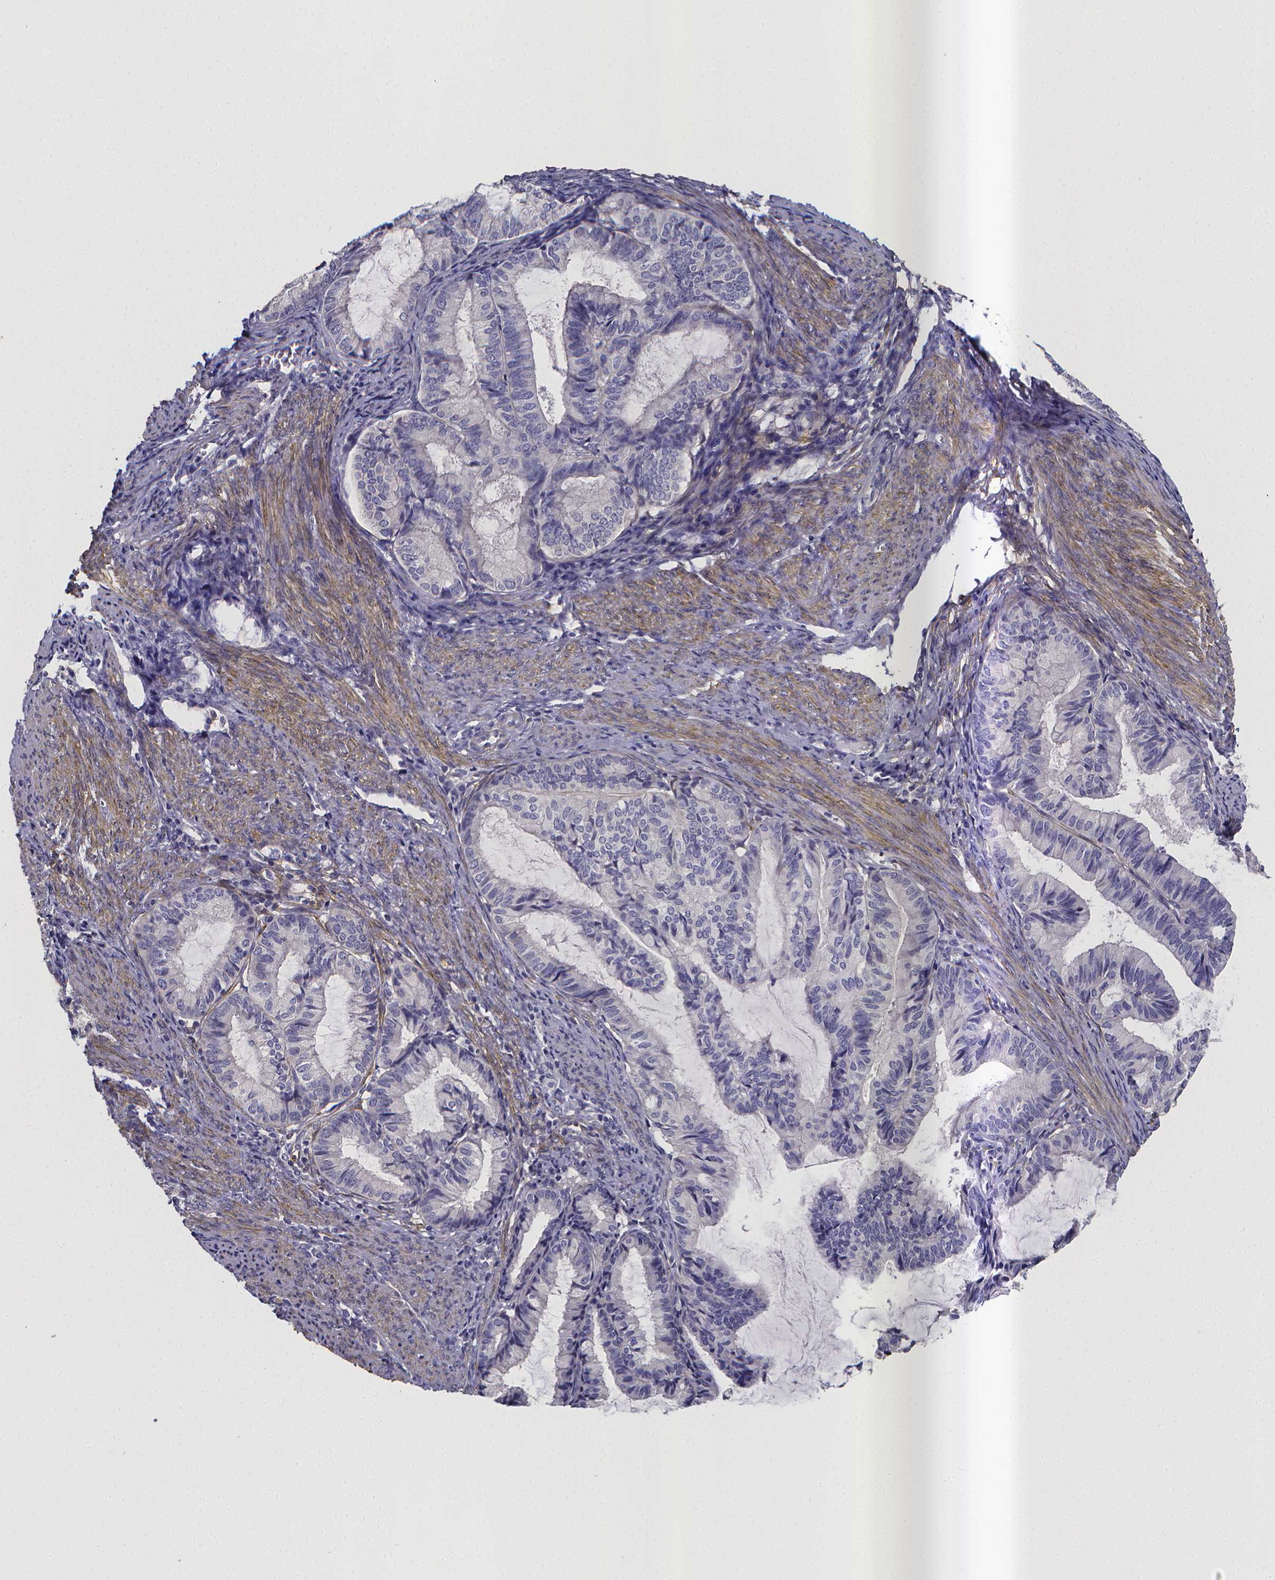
{"staining": {"intensity": "negative", "quantity": "none", "location": "none"}, "tissue": "endometrial cancer", "cell_type": "Tumor cells", "image_type": "cancer", "snomed": [{"axis": "morphology", "description": "Adenocarcinoma, NOS"}, {"axis": "topography", "description": "Endometrium"}], "caption": "Tumor cells show no significant protein staining in endometrial cancer.", "gene": "RERG", "patient": {"sex": "female", "age": 86}}